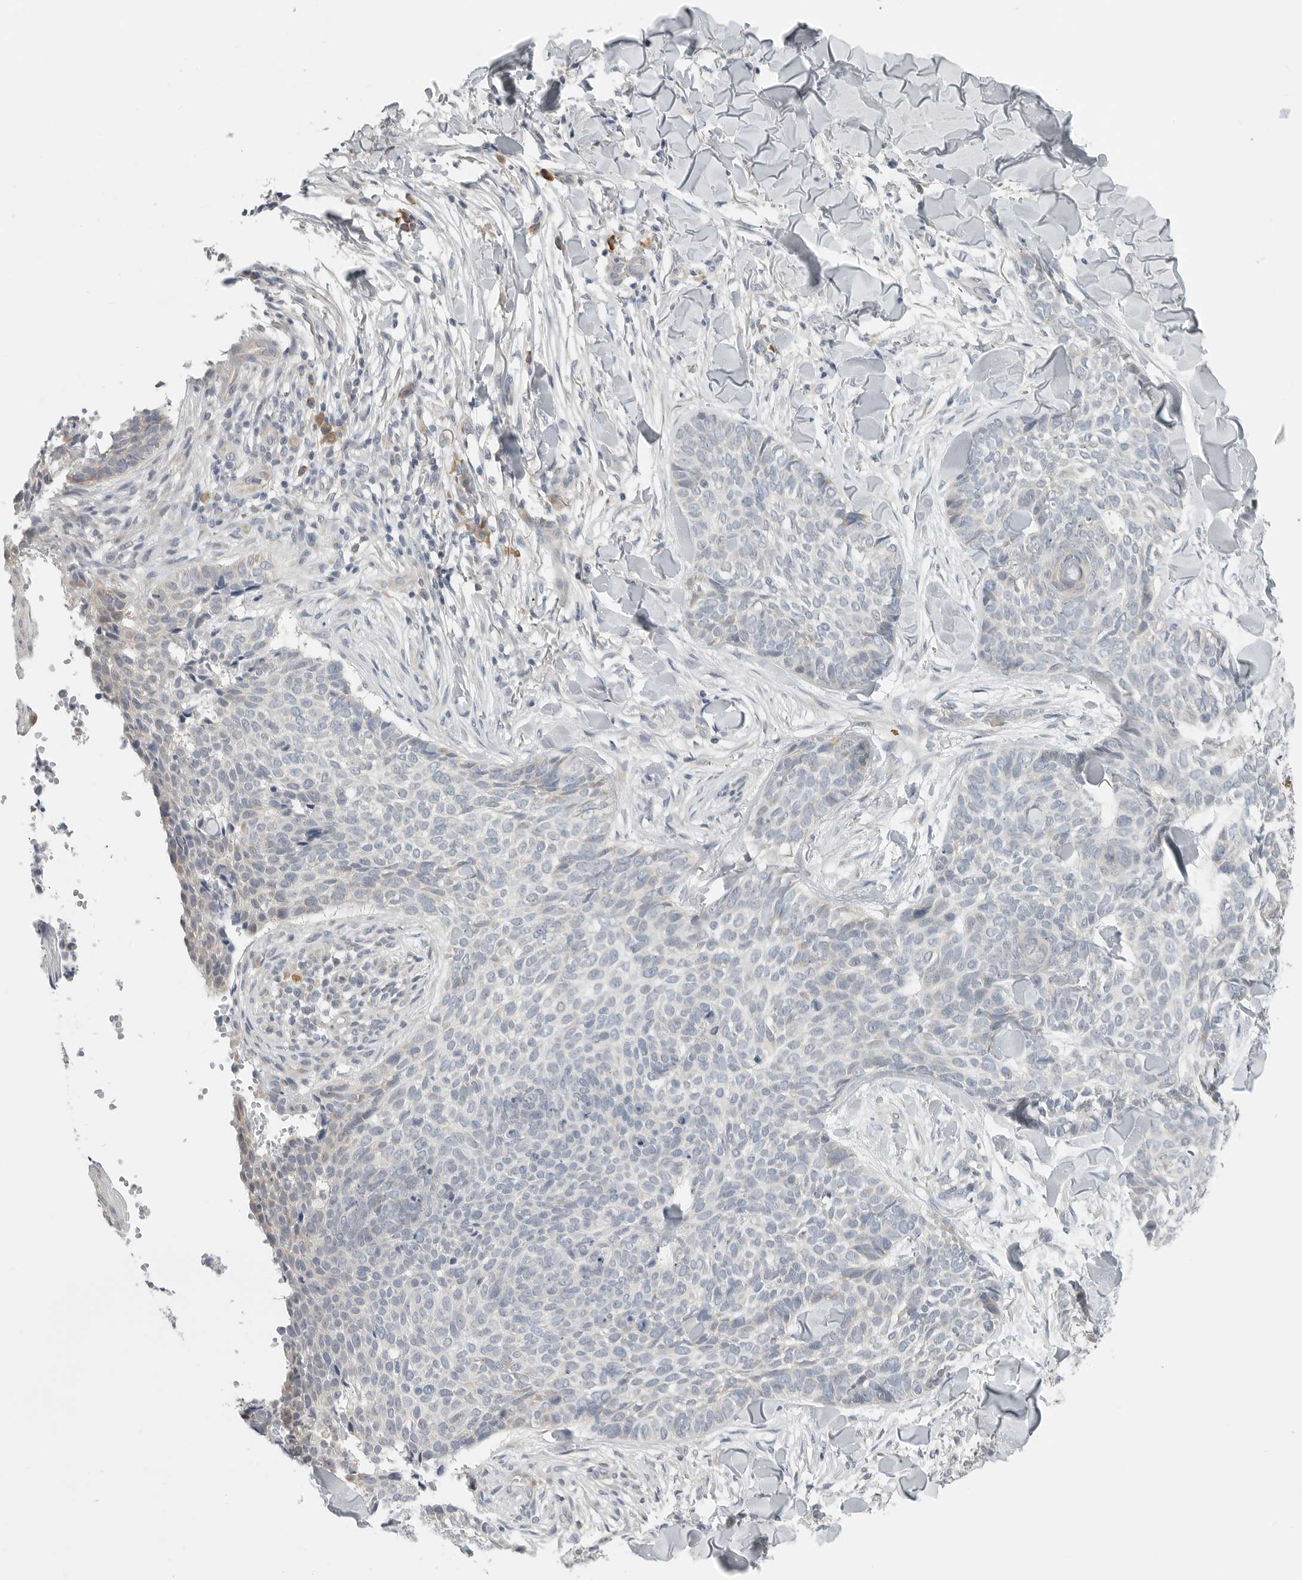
{"staining": {"intensity": "negative", "quantity": "none", "location": "none"}, "tissue": "skin cancer", "cell_type": "Tumor cells", "image_type": "cancer", "snomed": [{"axis": "morphology", "description": "Normal tissue, NOS"}, {"axis": "morphology", "description": "Basal cell carcinoma"}, {"axis": "topography", "description": "Skin"}], "caption": "Immunohistochemistry image of skin basal cell carcinoma stained for a protein (brown), which shows no expression in tumor cells.", "gene": "IL12RB2", "patient": {"sex": "male", "age": 67}}